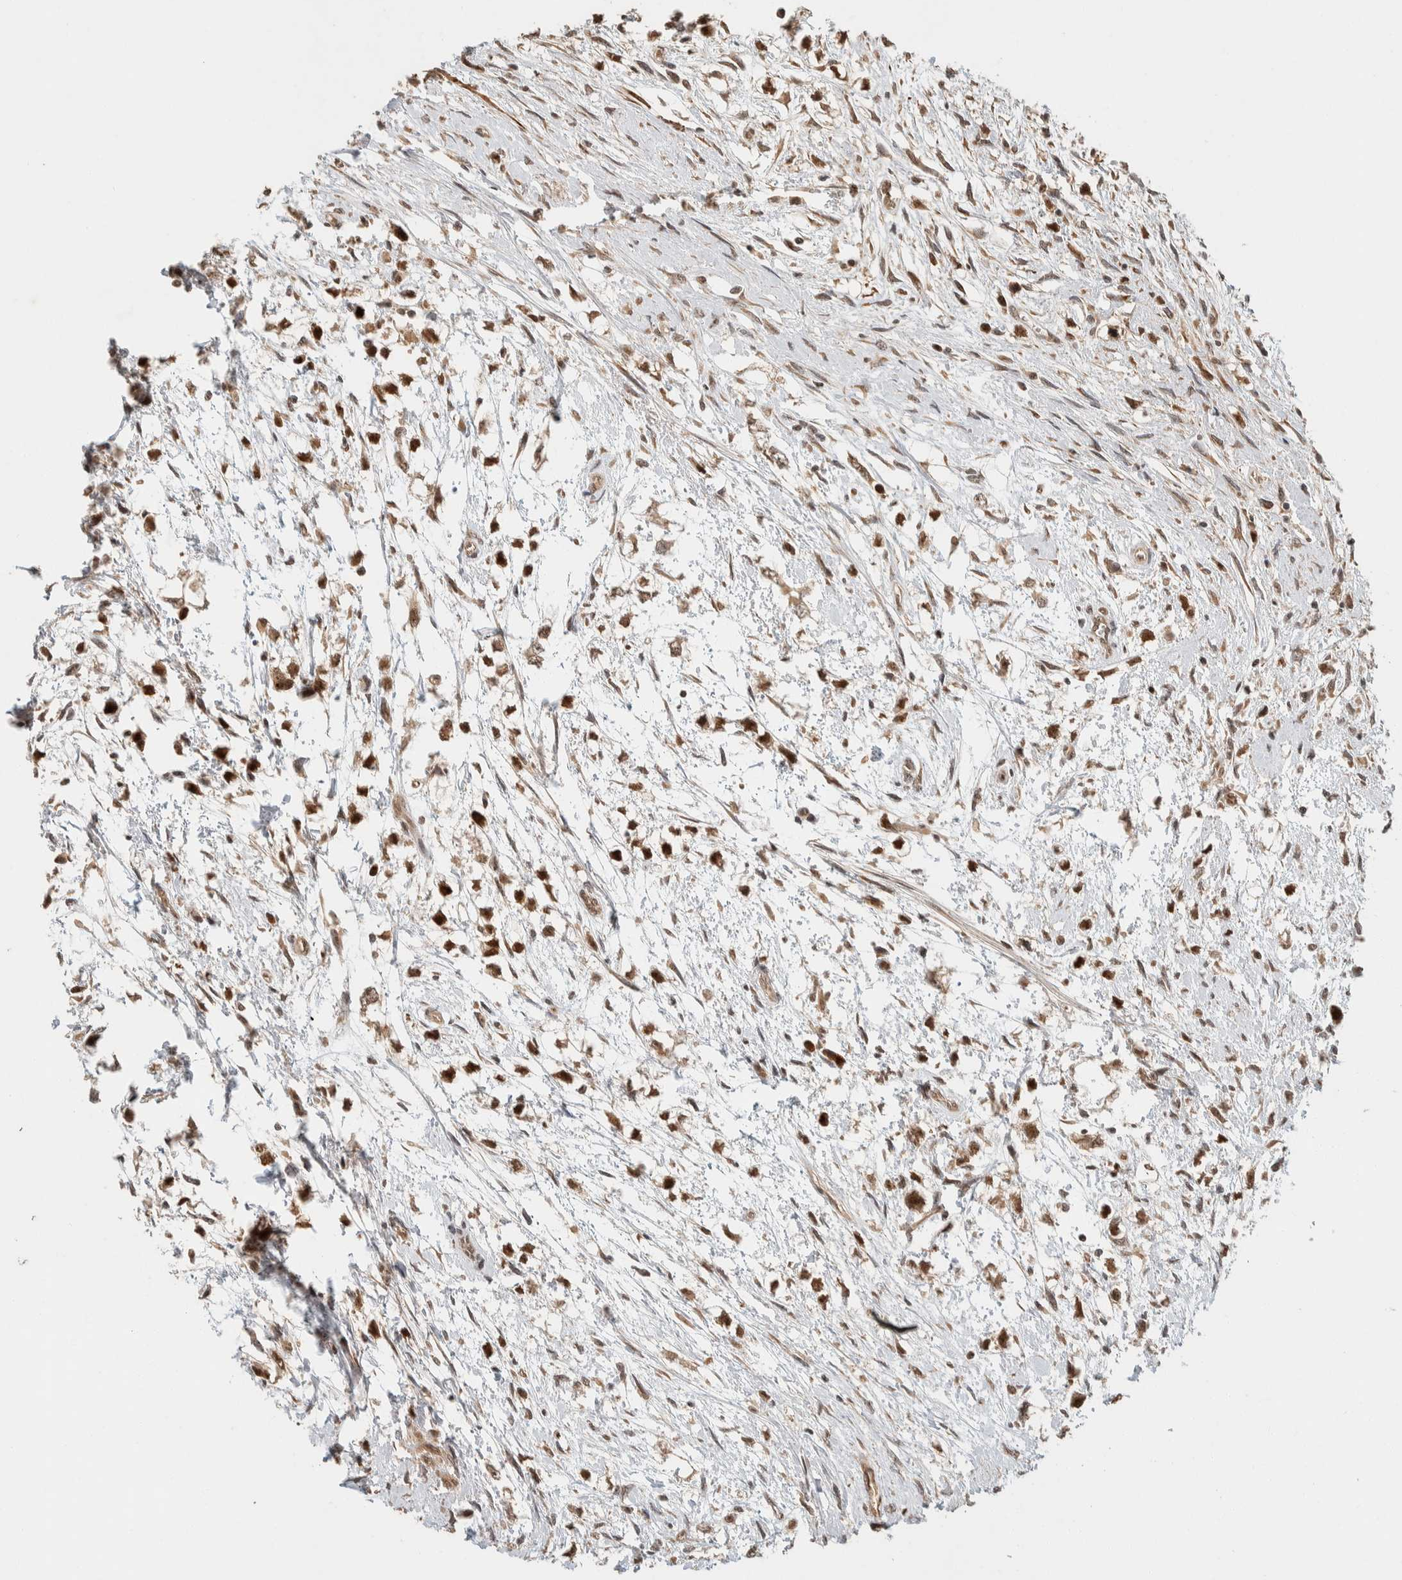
{"staining": {"intensity": "moderate", "quantity": ">75%", "location": "cytoplasmic/membranous,nuclear"}, "tissue": "testis cancer", "cell_type": "Tumor cells", "image_type": "cancer", "snomed": [{"axis": "morphology", "description": "Seminoma, NOS"}, {"axis": "morphology", "description": "Carcinoma, Embryonal, NOS"}, {"axis": "topography", "description": "Testis"}], "caption": "Approximately >75% of tumor cells in testis cancer (seminoma) exhibit moderate cytoplasmic/membranous and nuclear protein expression as visualized by brown immunohistochemical staining.", "gene": "ZBTB2", "patient": {"sex": "male", "age": 51}}